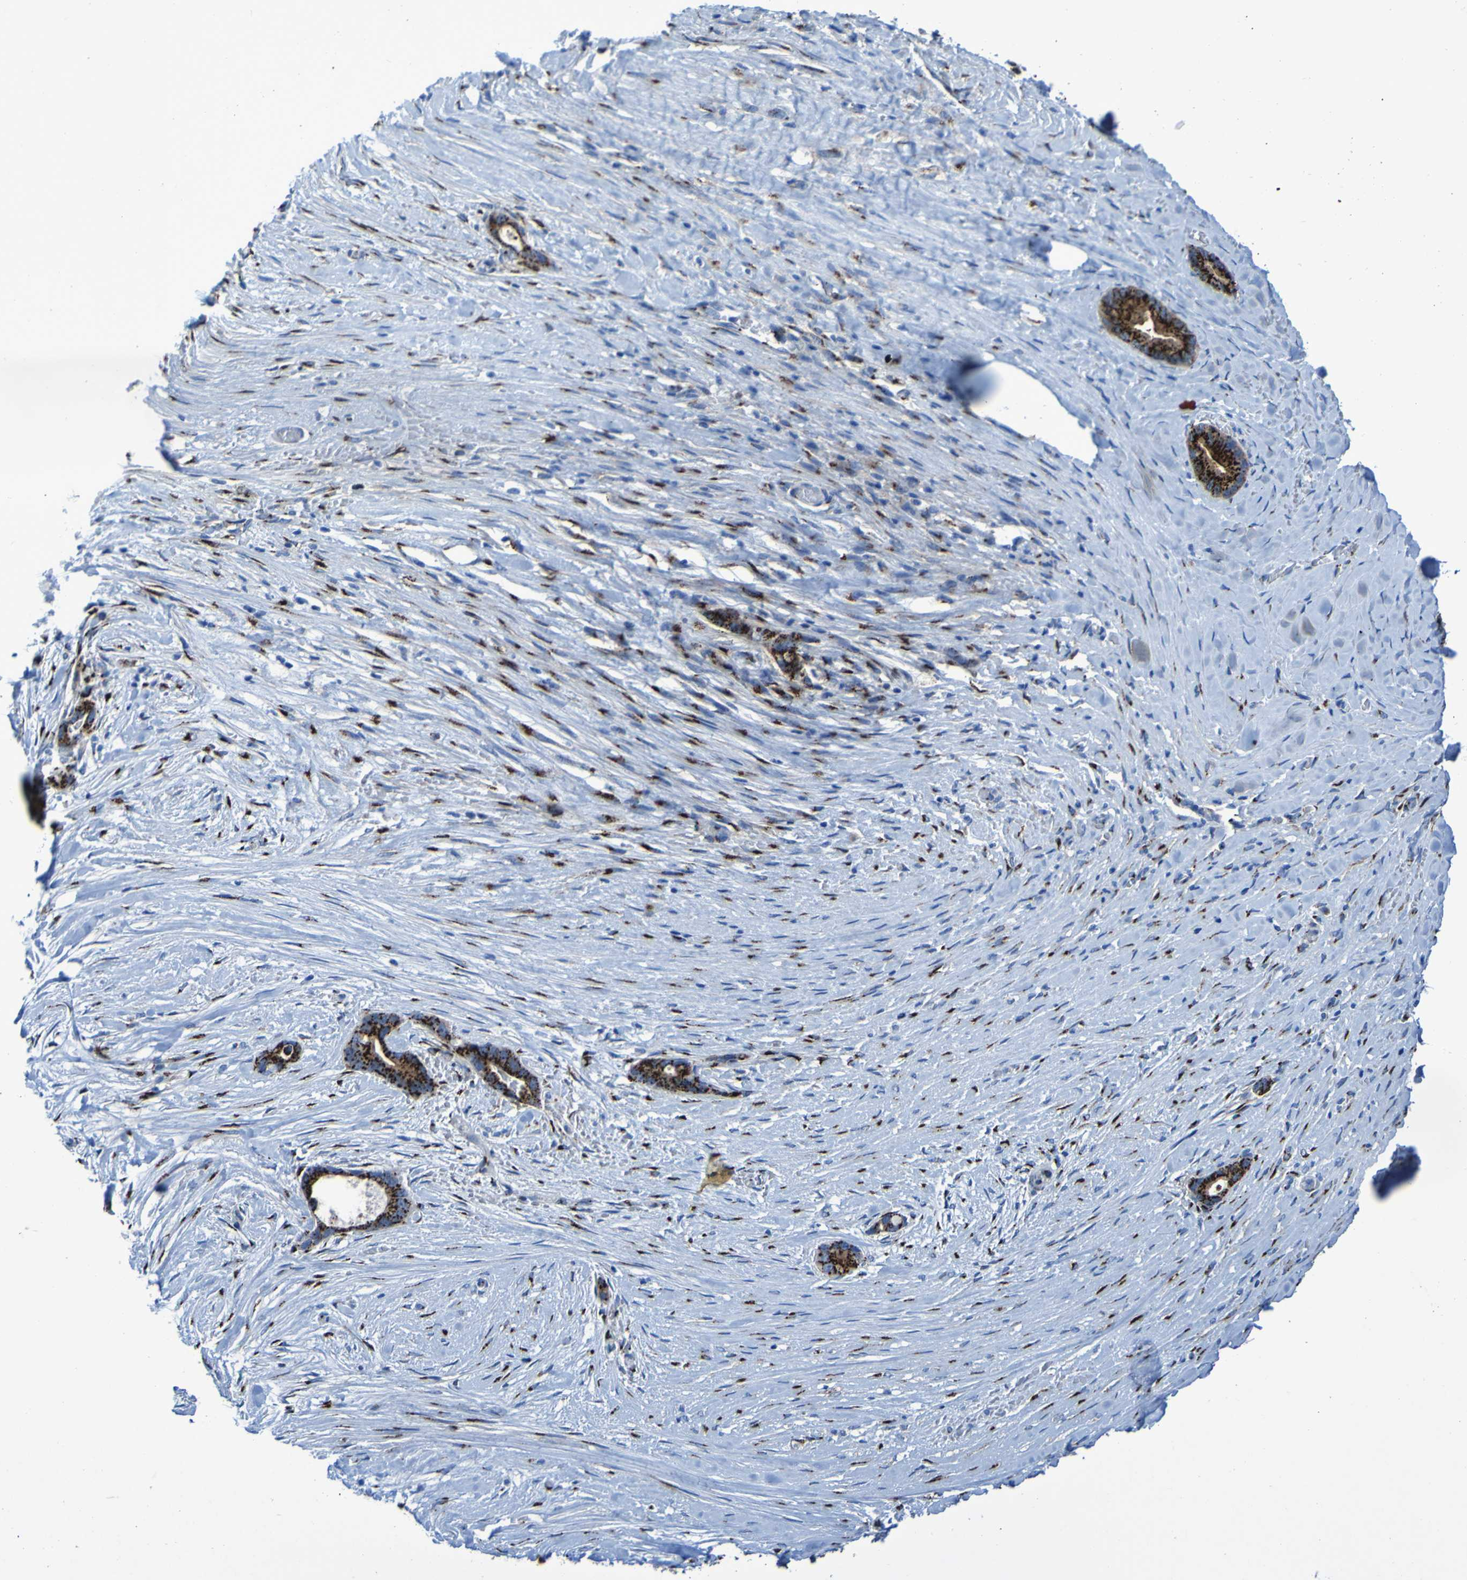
{"staining": {"intensity": "strong", "quantity": ">75%", "location": "cytoplasmic/membranous"}, "tissue": "liver cancer", "cell_type": "Tumor cells", "image_type": "cancer", "snomed": [{"axis": "morphology", "description": "Cholangiocarcinoma"}, {"axis": "topography", "description": "Liver"}], "caption": "A photomicrograph of human liver cholangiocarcinoma stained for a protein reveals strong cytoplasmic/membranous brown staining in tumor cells.", "gene": "GOLM1", "patient": {"sex": "female", "age": 55}}